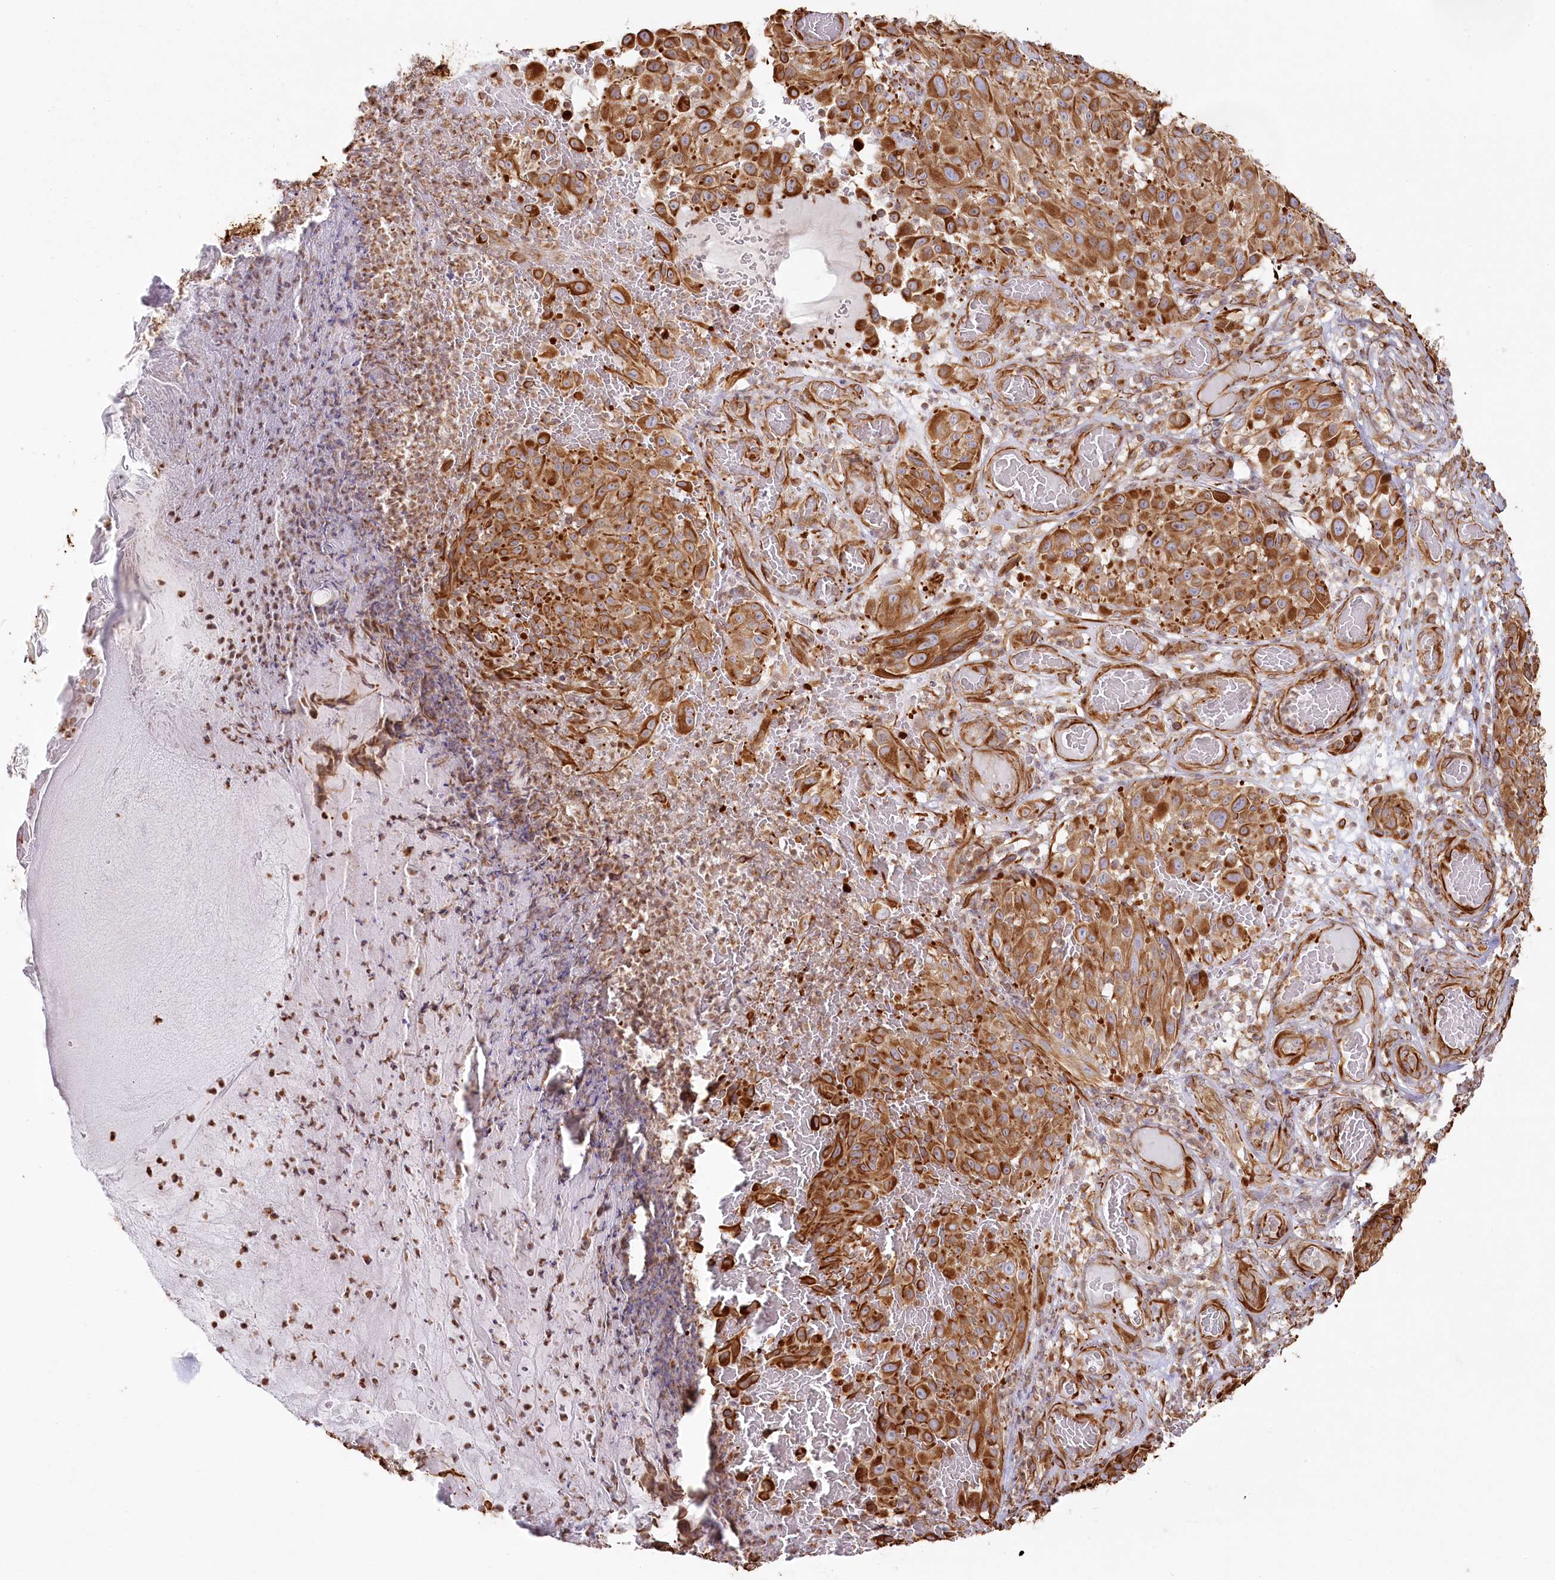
{"staining": {"intensity": "moderate", "quantity": ">75%", "location": "cytoplasmic/membranous"}, "tissue": "melanoma", "cell_type": "Tumor cells", "image_type": "cancer", "snomed": [{"axis": "morphology", "description": "Malignant melanoma, NOS"}, {"axis": "topography", "description": "Skin"}], "caption": "IHC staining of melanoma, which shows medium levels of moderate cytoplasmic/membranous positivity in about >75% of tumor cells indicating moderate cytoplasmic/membranous protein positivity. The staining was performed using DAB (3,3'-diaminobenzidine) (brown) for protein detection and nuclei were counterstained in hematoxylin (blue).", "gene": "TTC1", "patient": {"sex": "male", "age": 83}}